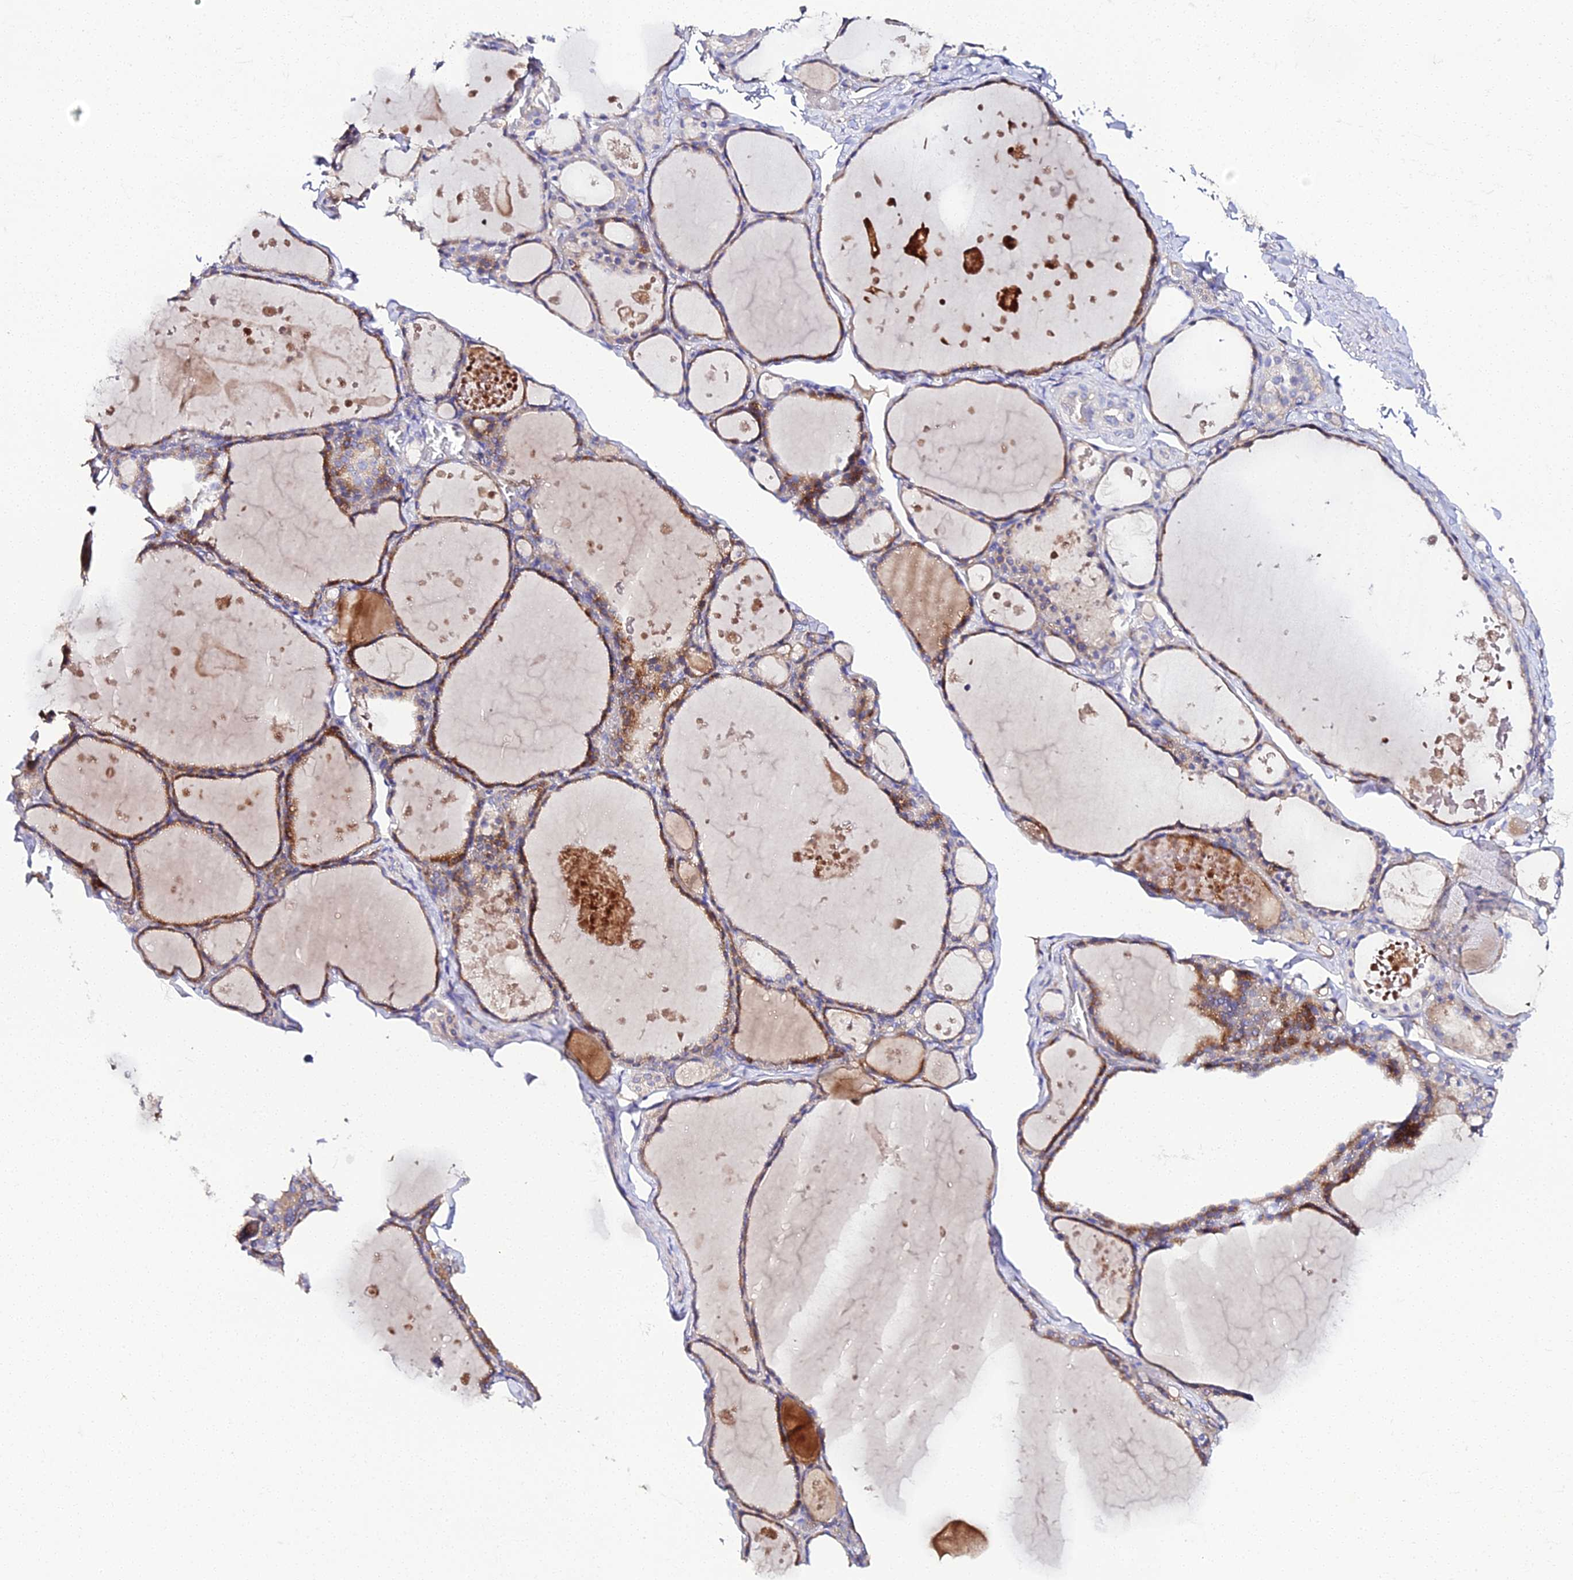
{"staining": {"intensity": "moderate", "quantity": "25%-75%", "location": "cytoplasmic/membranous"}, "tissue": "thyroid gland", "cell_type": "Glandular cells", "image_type": "normal", "snomed": [{"axis": "morphology", "description": "Normal tissue, NOS"}, {"axis": "topography", "description": "Thyroid gland"}], "caption": "Benign thyroid gland demonstrates moderate cytoplasmic/membranous expression in approximately 25%-75% of glandular cells.", "gene": "SCX", "patient": {"sex": "male", "age": 56}}